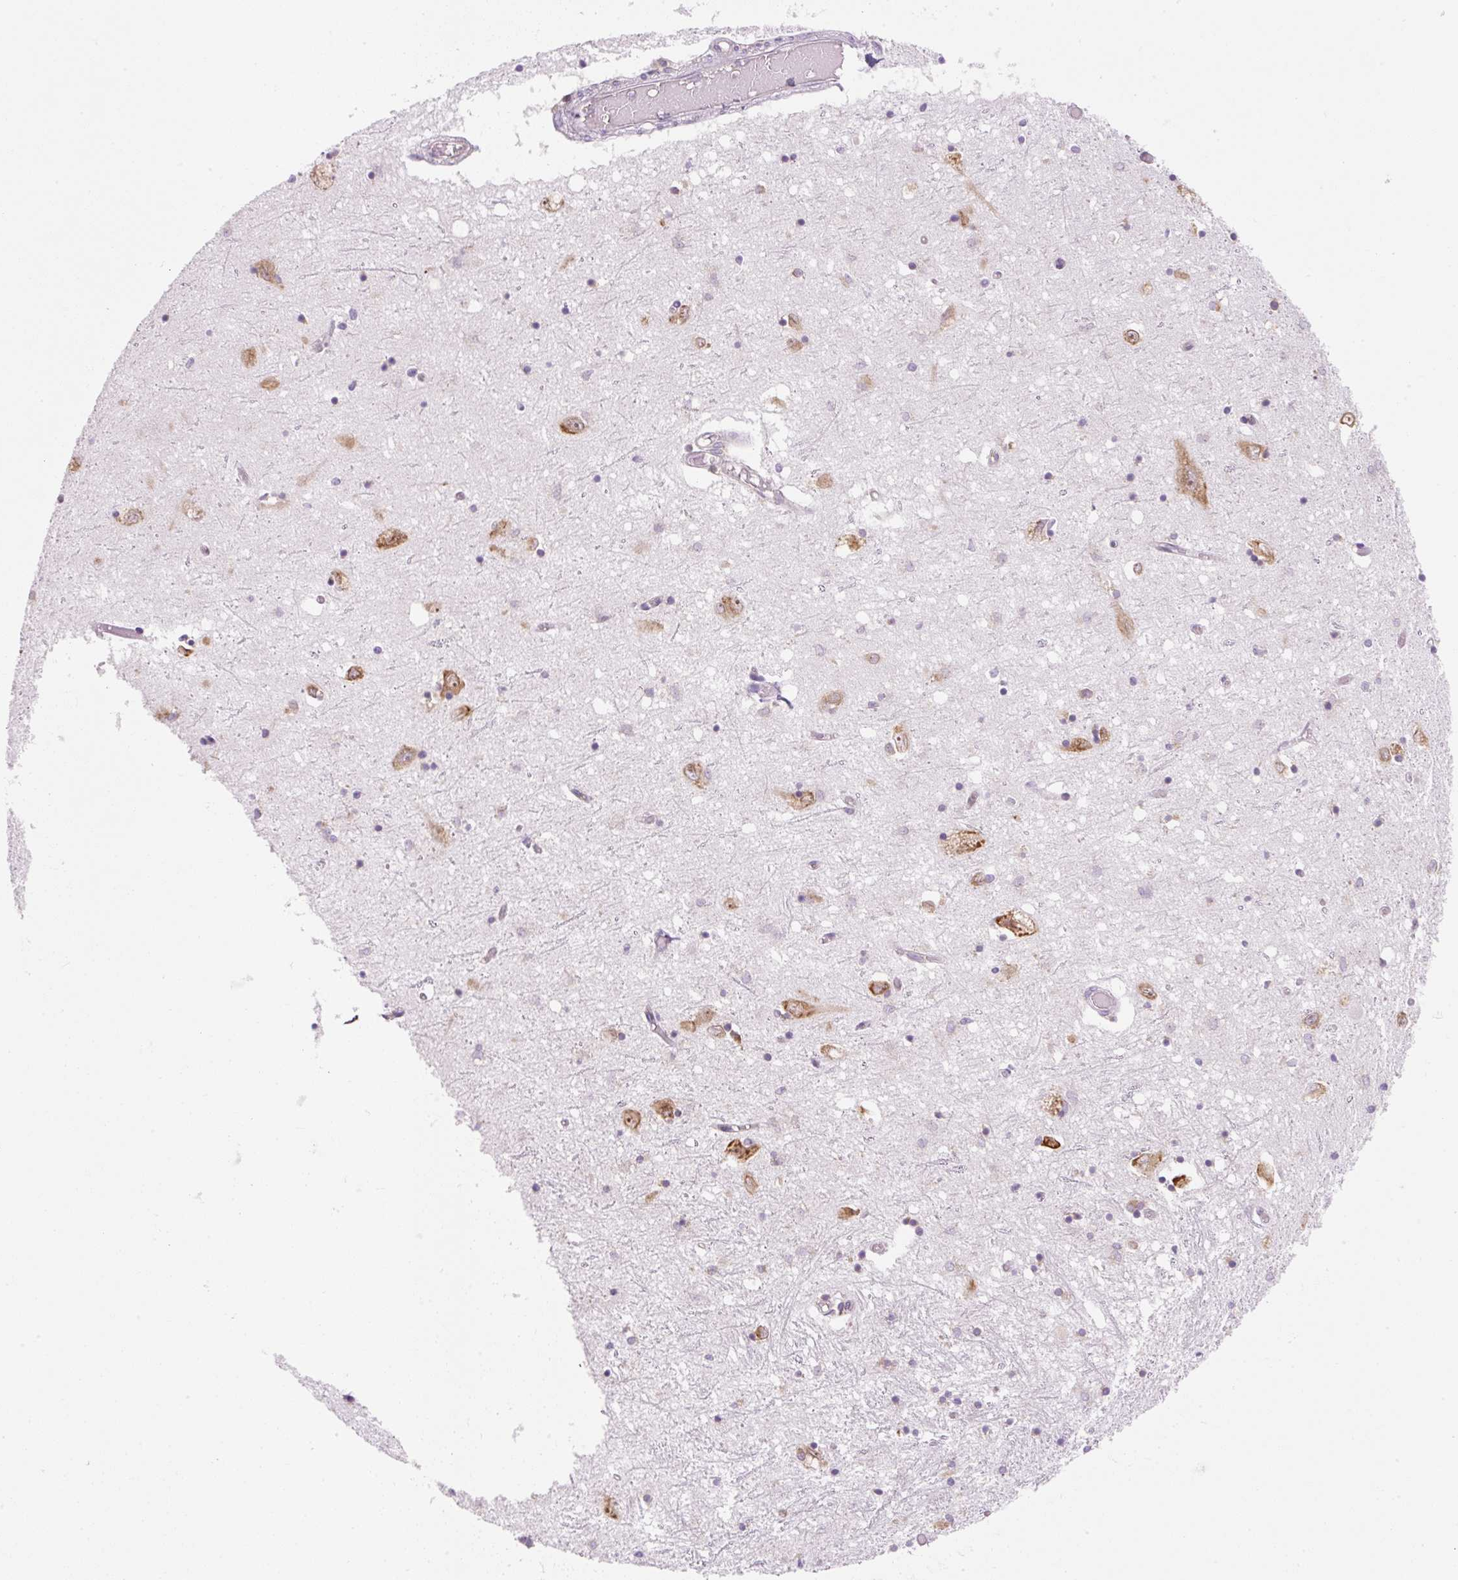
{"staining": {"intensity": "negative", "quantity": "none", "location": "none"}, "tissue": "caudate", "cell_type": "Glial cells", "image_type": "normal", "snomed": [{"axis": "morphology", "description": "Normal tissue, NOS"}, {"axis": "topography", "description": "Lateral ventricle wall"}], "caption": "This image is of benign caudate stained with immunohistochemistry (IHC) to label a protein in brown with the nuclei are counter-stained blue. There is no expression in glial cells.", "gene": "RPL18A", "patient": {"sex": "male", "age": 70}}